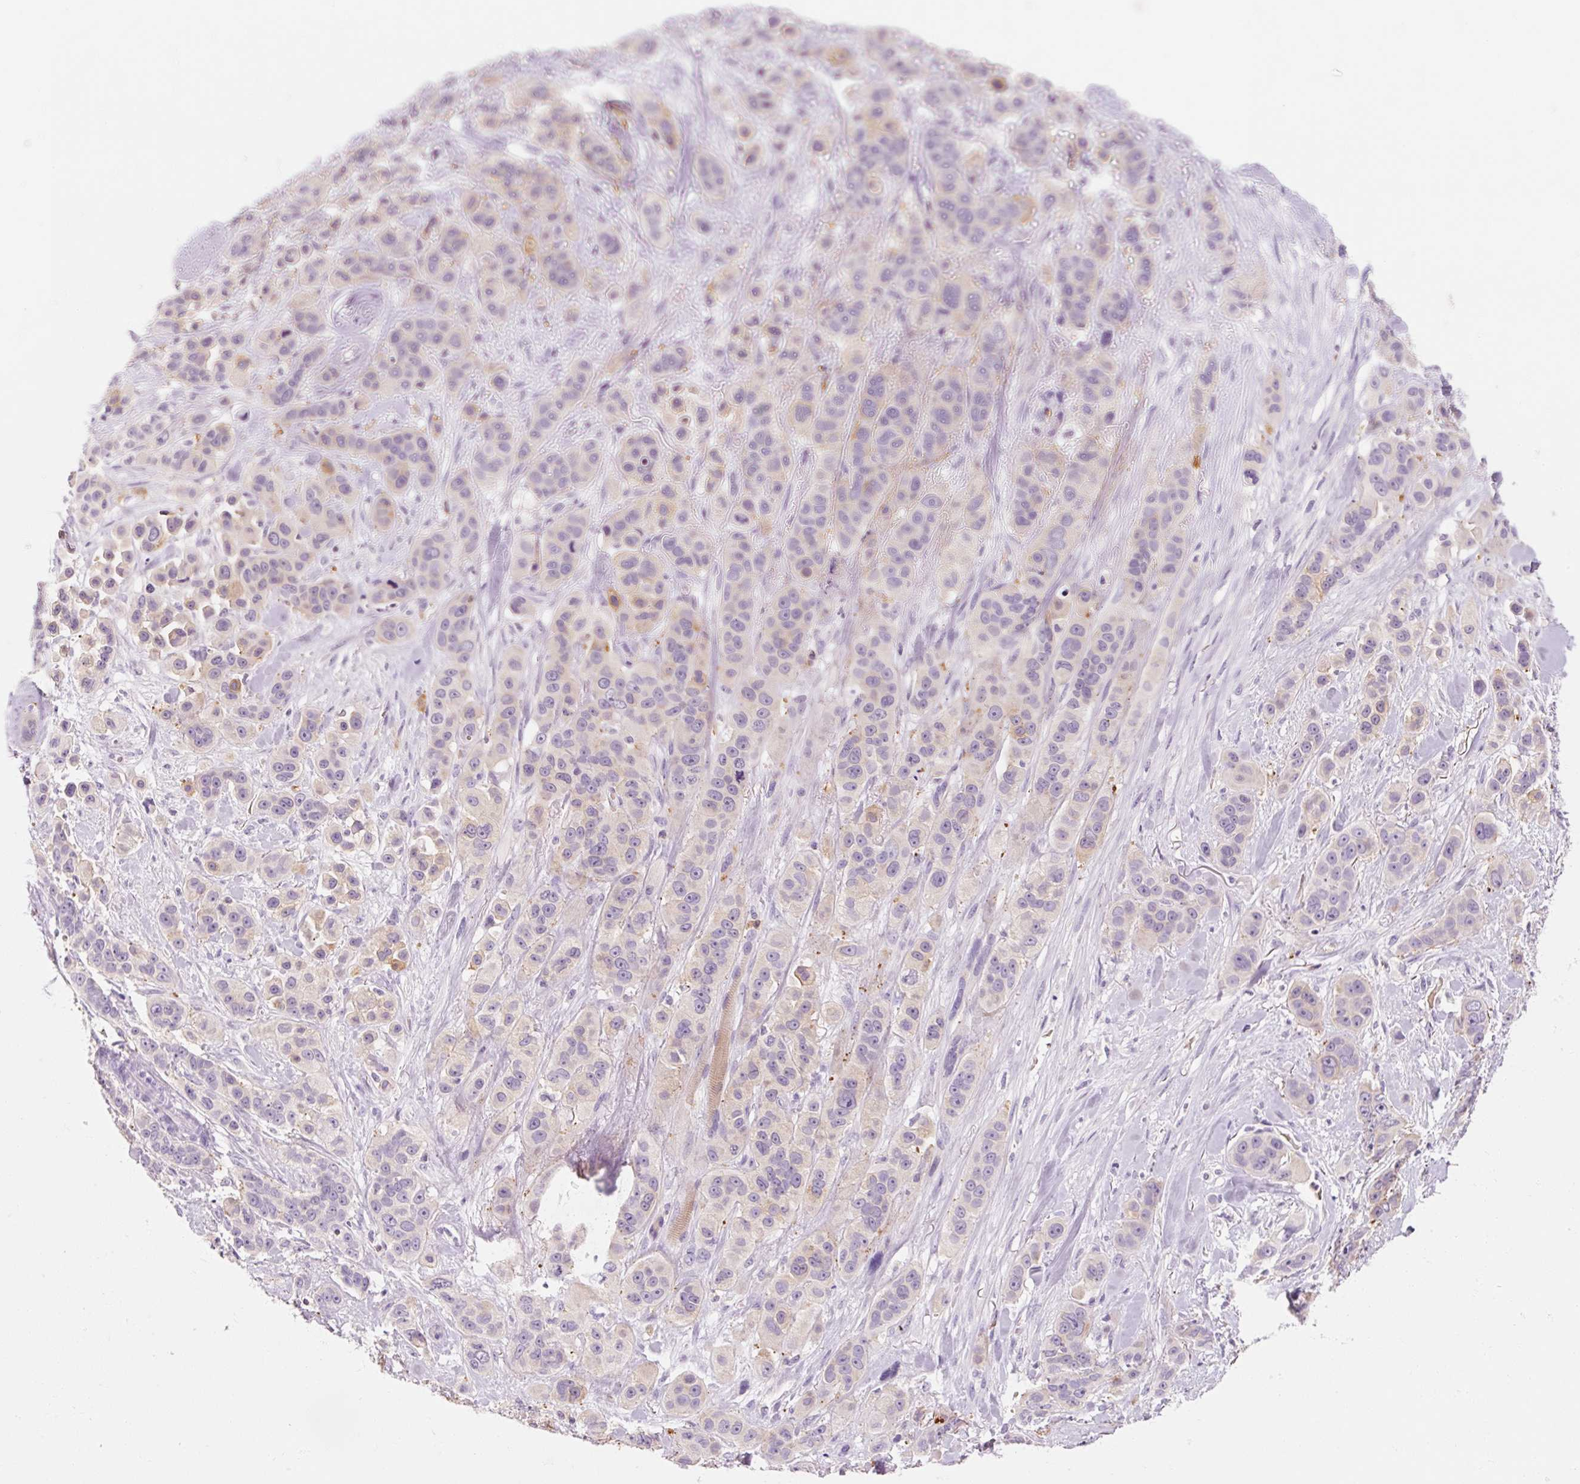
{"staining": {"intensity": "negative", "quantity": "none", "location": "none"}, "tissue": "skin cancer", "cell_type": "Tumor cells", "image_type": "cancer", "snomed": [{"axis": "morphology", "description": "Squamous cell carcinoma, NOS"}, {"axis": "topography", "description": "Skin"}], "caption": "High power microscopy histopathology image of an IHC micrograph of skin cancer (squamous cell carcinoma), revealing no significant expression in tumor cells.", "gene": "OR8K1", "patient": {"sex": "male", "age": 67}}